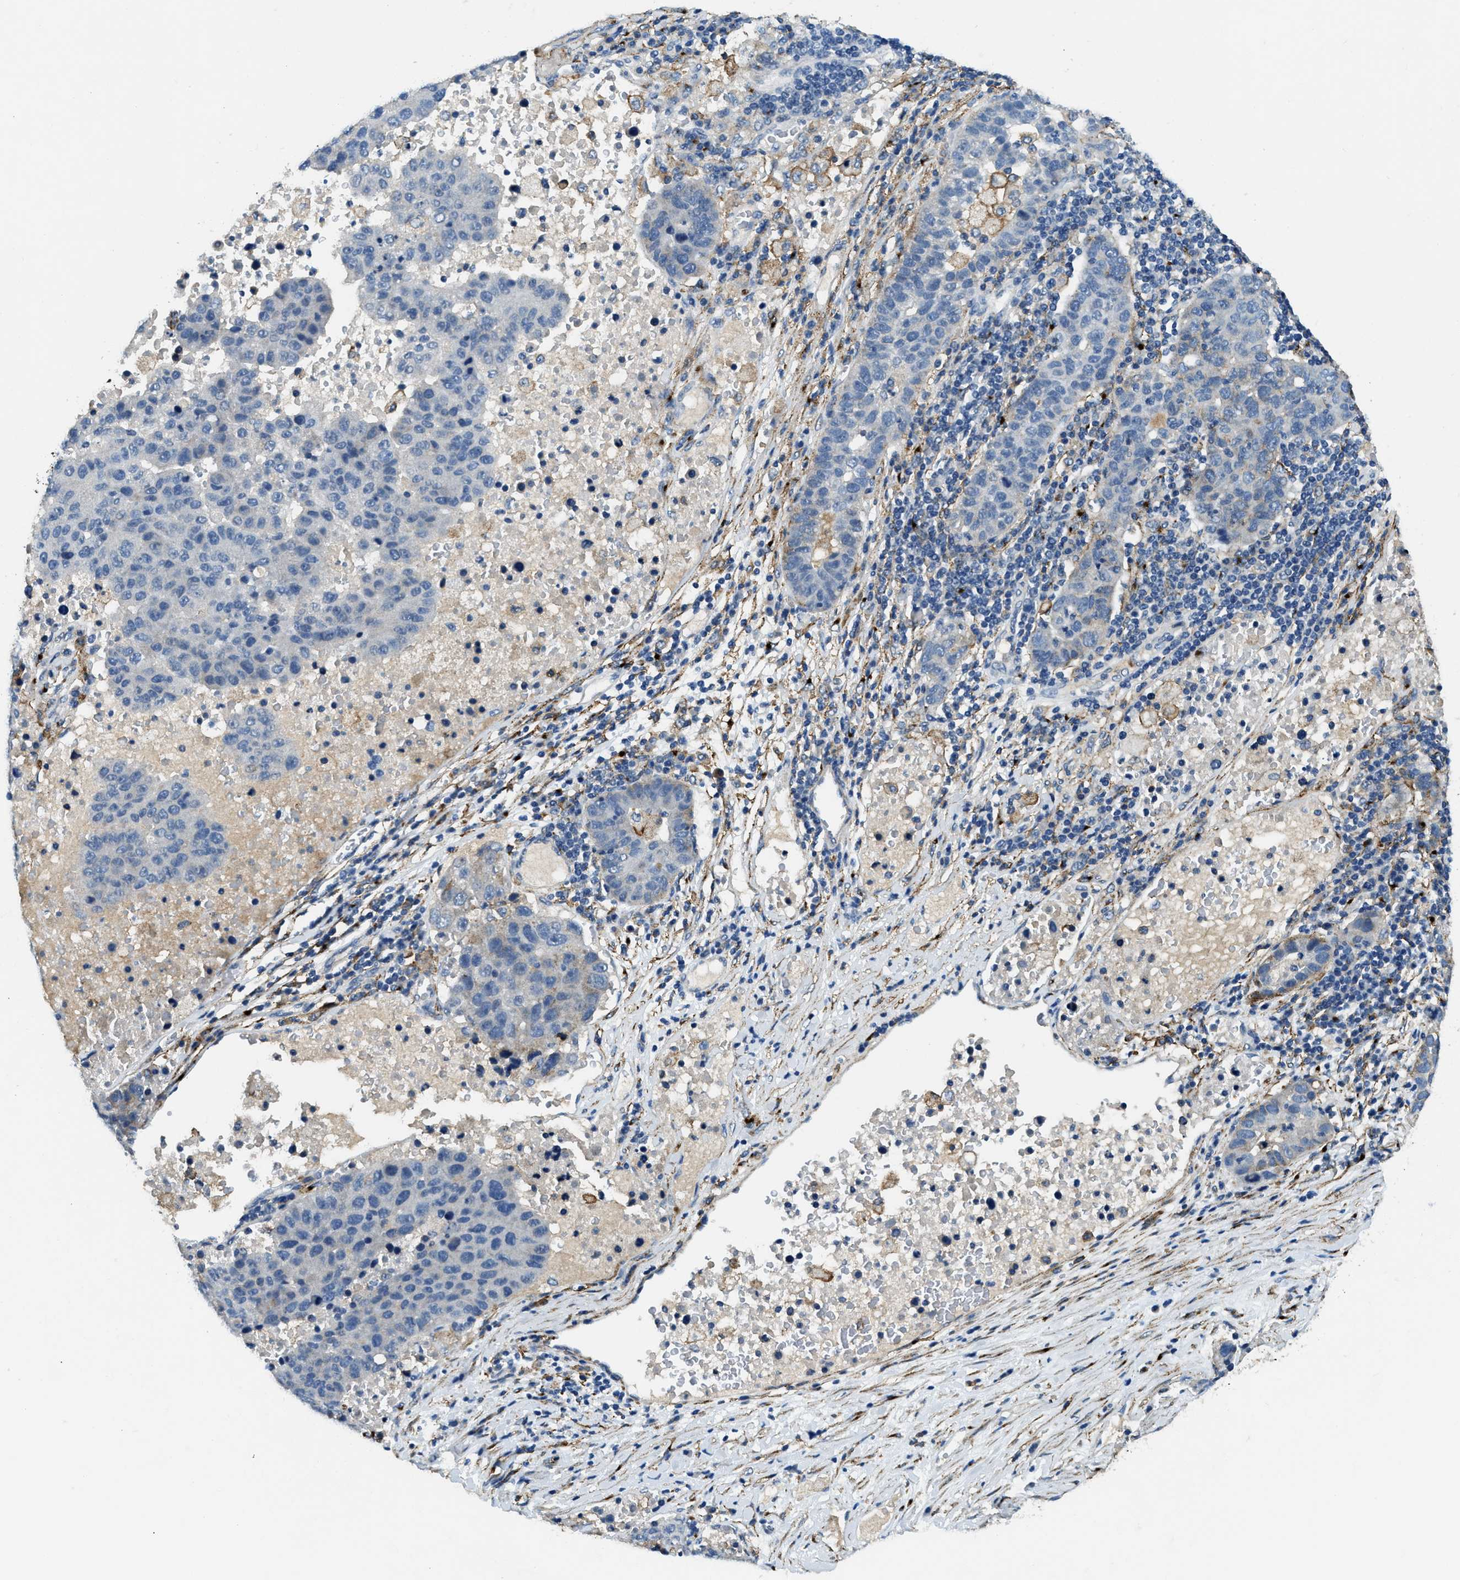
{"staining": {"intensity": "negative", "quantity": "none", "location": "none"}, "tissue": "pancreatic cancer", "cell_type": "Tumor cells", "image_type": "cancer", "snomed": [{"axis": "morphology", "description": "Adenocarcinoma, NOS"}, {"axis": "topography", "description": "Pancreas"}], "caption": "Immunohistochemical staining of human pancreatic cancer (adenocarcinoma) exhibits no significant positivity in tumor cells.", "gene": "LRP1", "patient": {"sex": "female", "age": 61}}